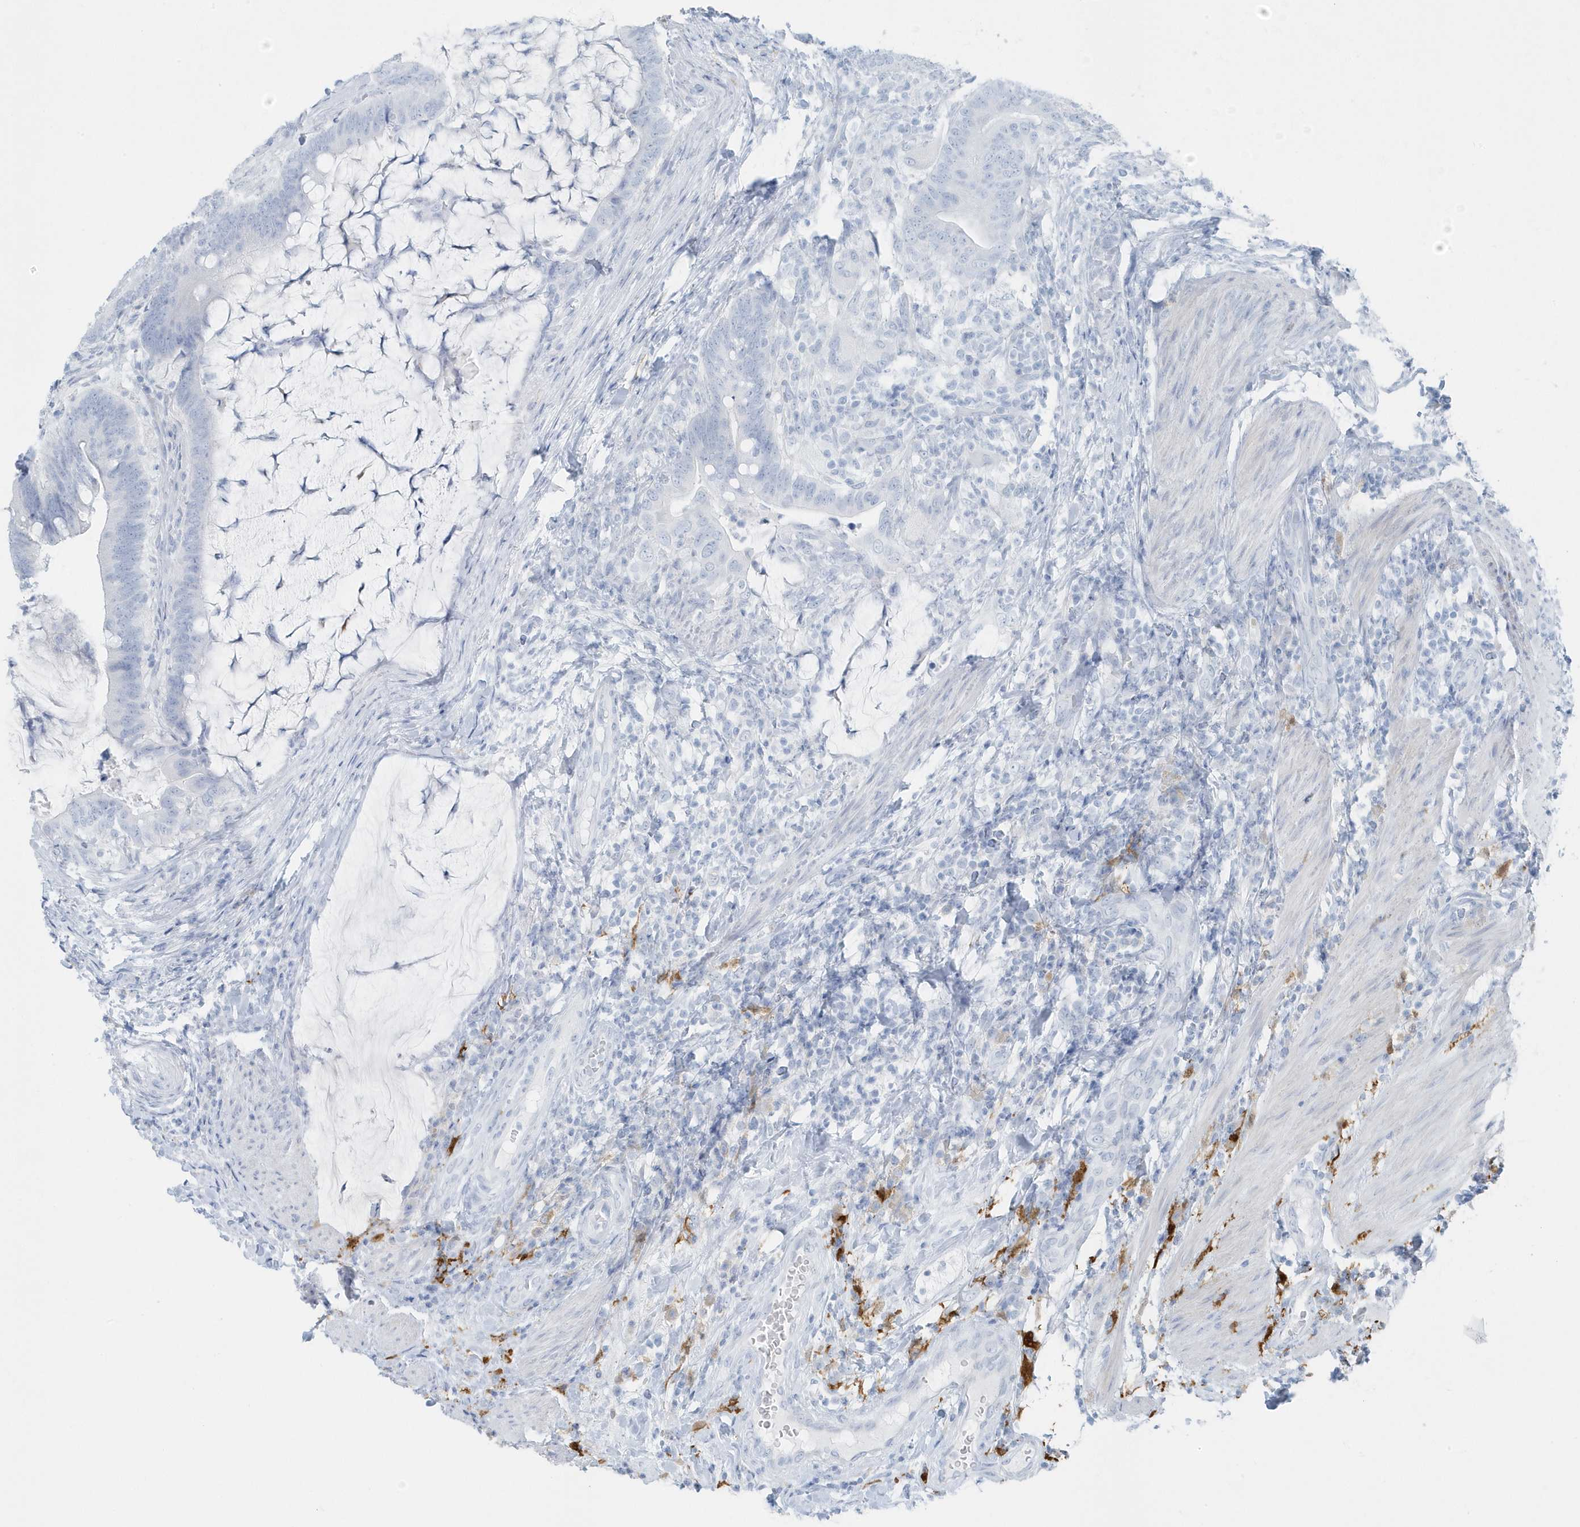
{"staining": {"intensity": "negative", "quantity": "none", "location": "none"}, "tissue": "colorectal cancer", "cell_type": "Tumor cells", "image_type": "cancer", "snomed": [{"axis": "morphology", "description": "Adenocarcinoma, NOS"}, {"axis": "topography", "description": "Colon"}], "caption": "Immunohistochemistry (IHC) photomicrograph of neoplastic tissue: colorectal adenocarcinoma stained with DAB displays no significant protein expression in tumor cells.", "gene": "FAM98A", "patient": {"sex": "female", "age": 66}}